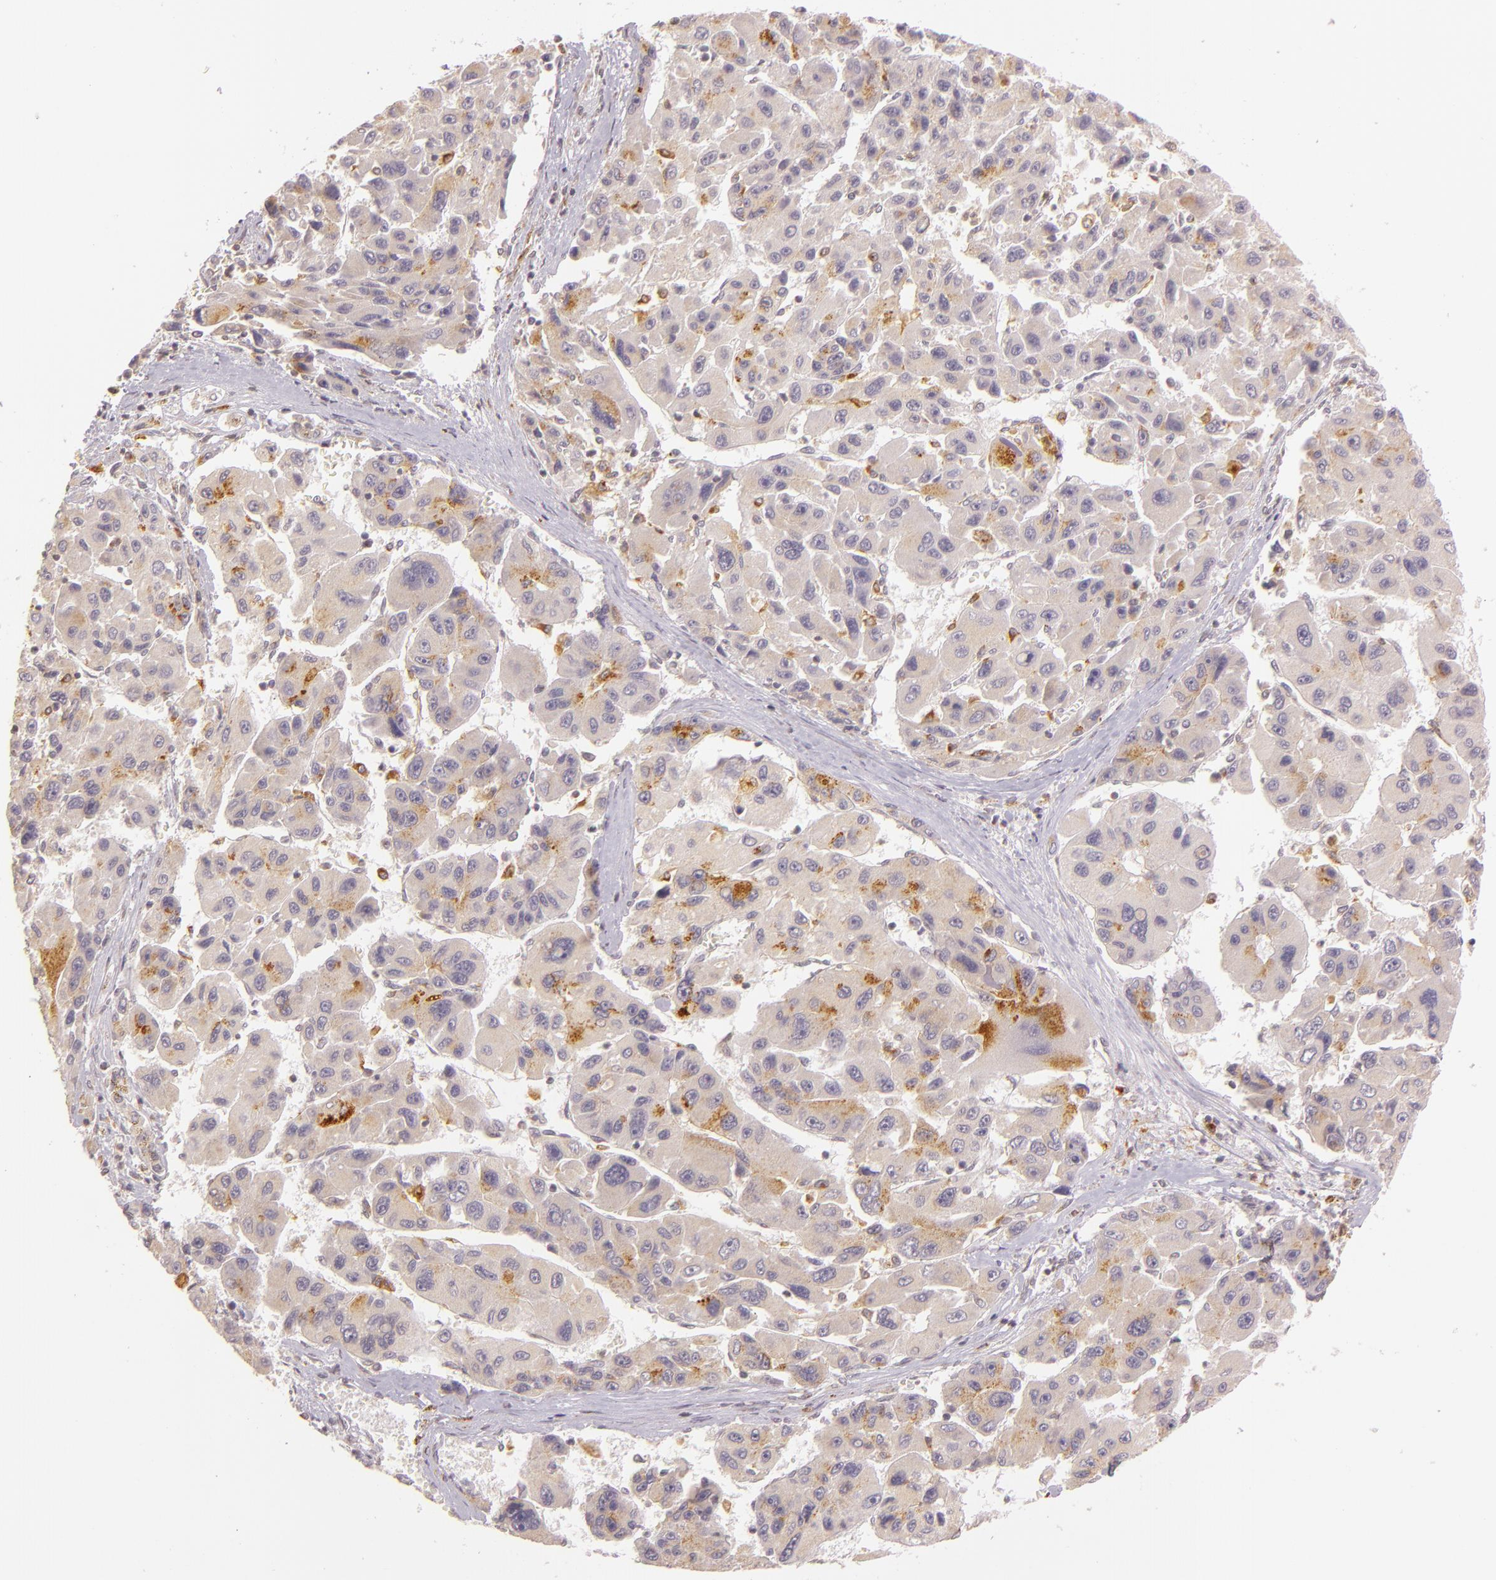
{"staining": {"intensity": "weak", "quantity": ">75%", "location": "cytoplasmic/membranous"}, "tissue": "liver cancer", "cell_type": "Tumor cells", "image_type": "cancer", "snomed": [{"axis": "morphology", "description": "Carcinoma, Hepatocellular, NOS"}, {"axis": "topography", "description": "Liver"}], "caption": "Liver cancer stained for a protein shows weak cytoplasmic/membranous positivity in tumor cells. Using DAB (brown) and hematoxylin (blue) stains, captured at high magnification using brightfield microscopy.", "gene": "LGMN", "patient": {"sex": "male", "age": 64}}